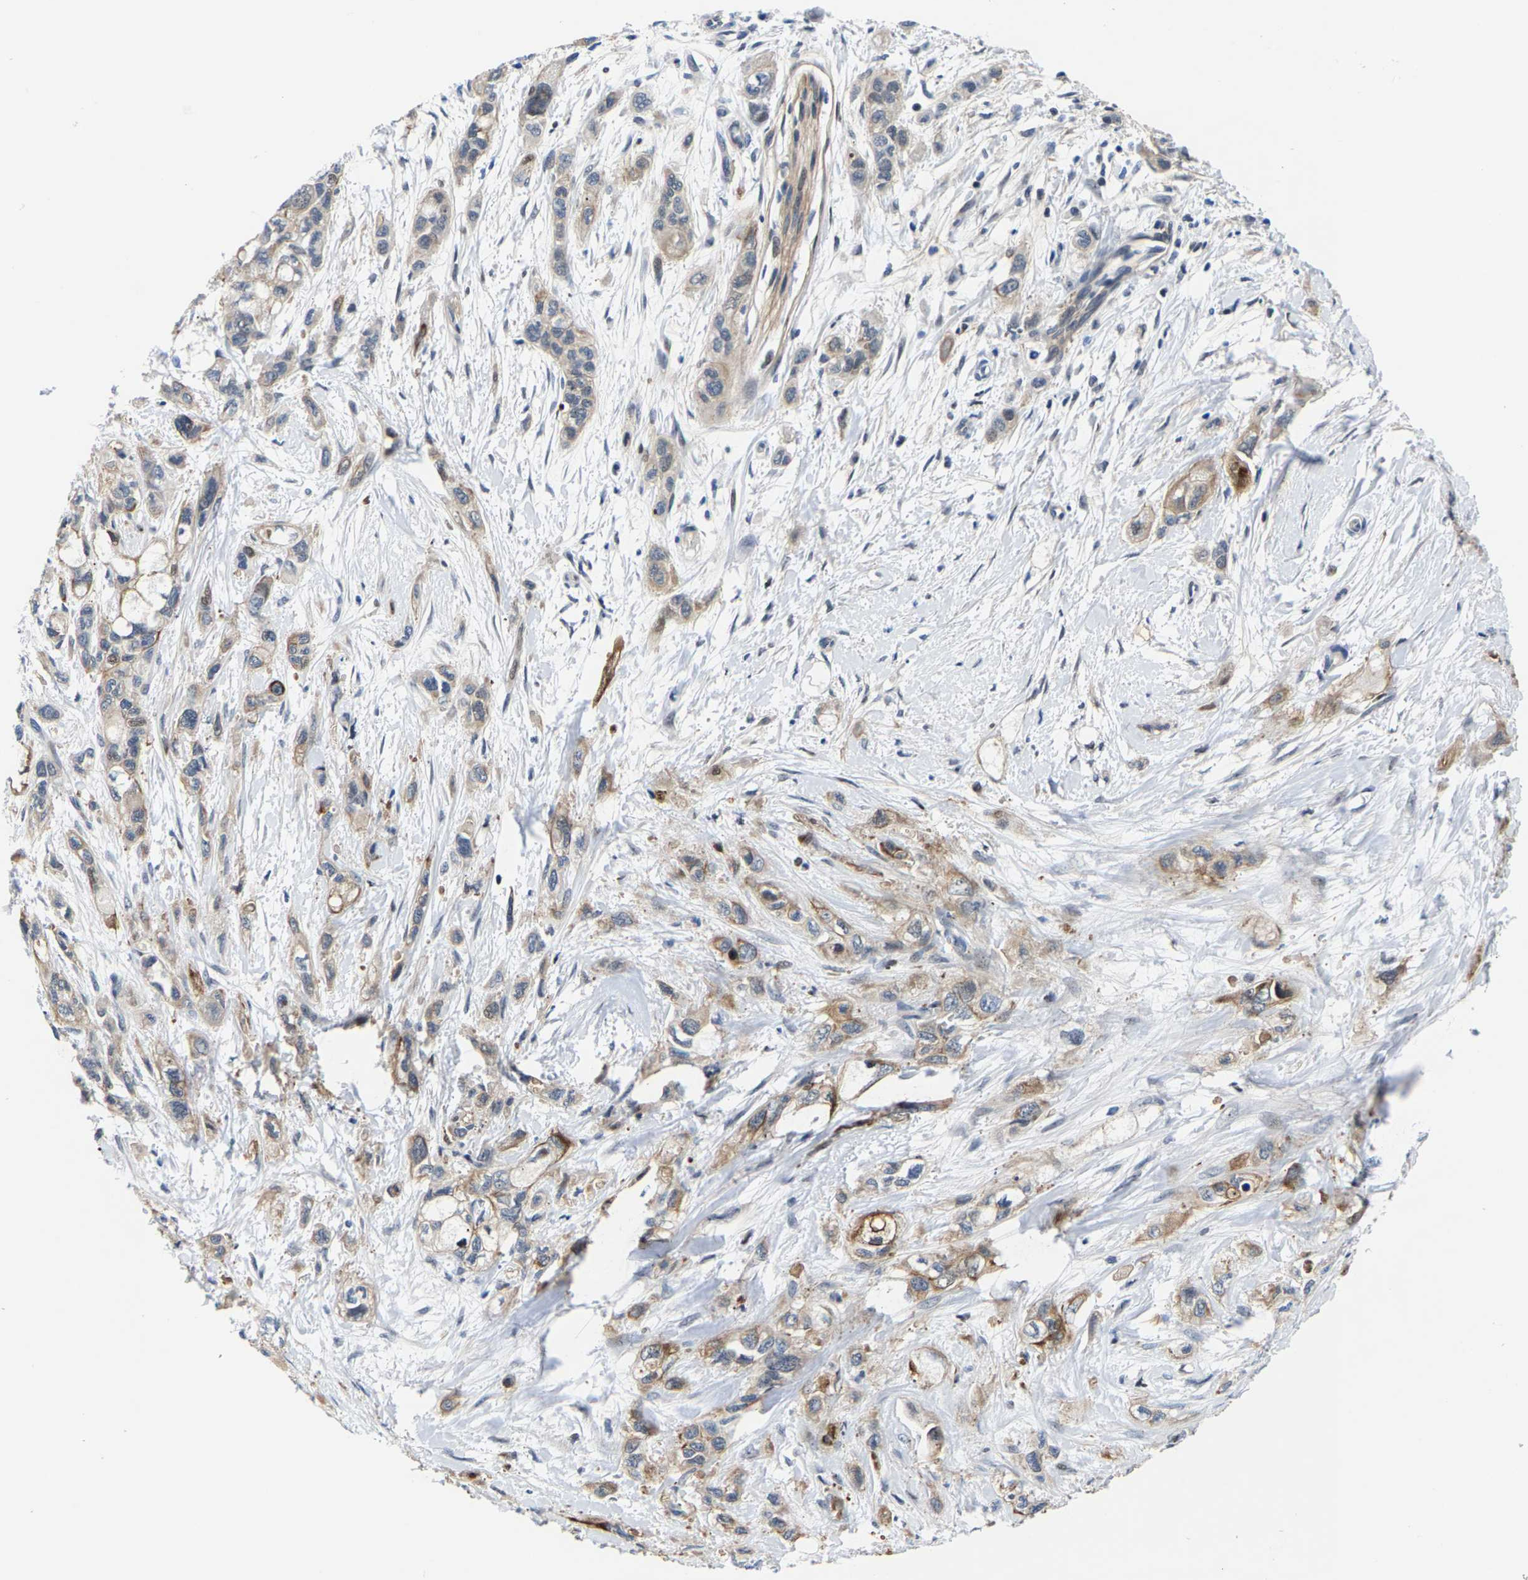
{"staining": {"intensity": "weak", "quantity": ">75%", "location": "cytoplasmic/membranous"}, "tissue": "pancreatic cancer", "cell_type": "Tumor cells", "image_type": "cancer", "snomed": [{"axis": "morphology", "description": "Adenocarcinoma, NOS"}, {"axis": "topography", "description": "Pancreas"}], "caption": "Immunohistochemistry photomicrograph of pancreatic cancer stained for a protein (brown), which displays low levels of weak cytoplasmic/membranous expression in about >75% of tumor cells.", "gene": "GTPBP10", "patient": {"sex": "male", "age": 74}}